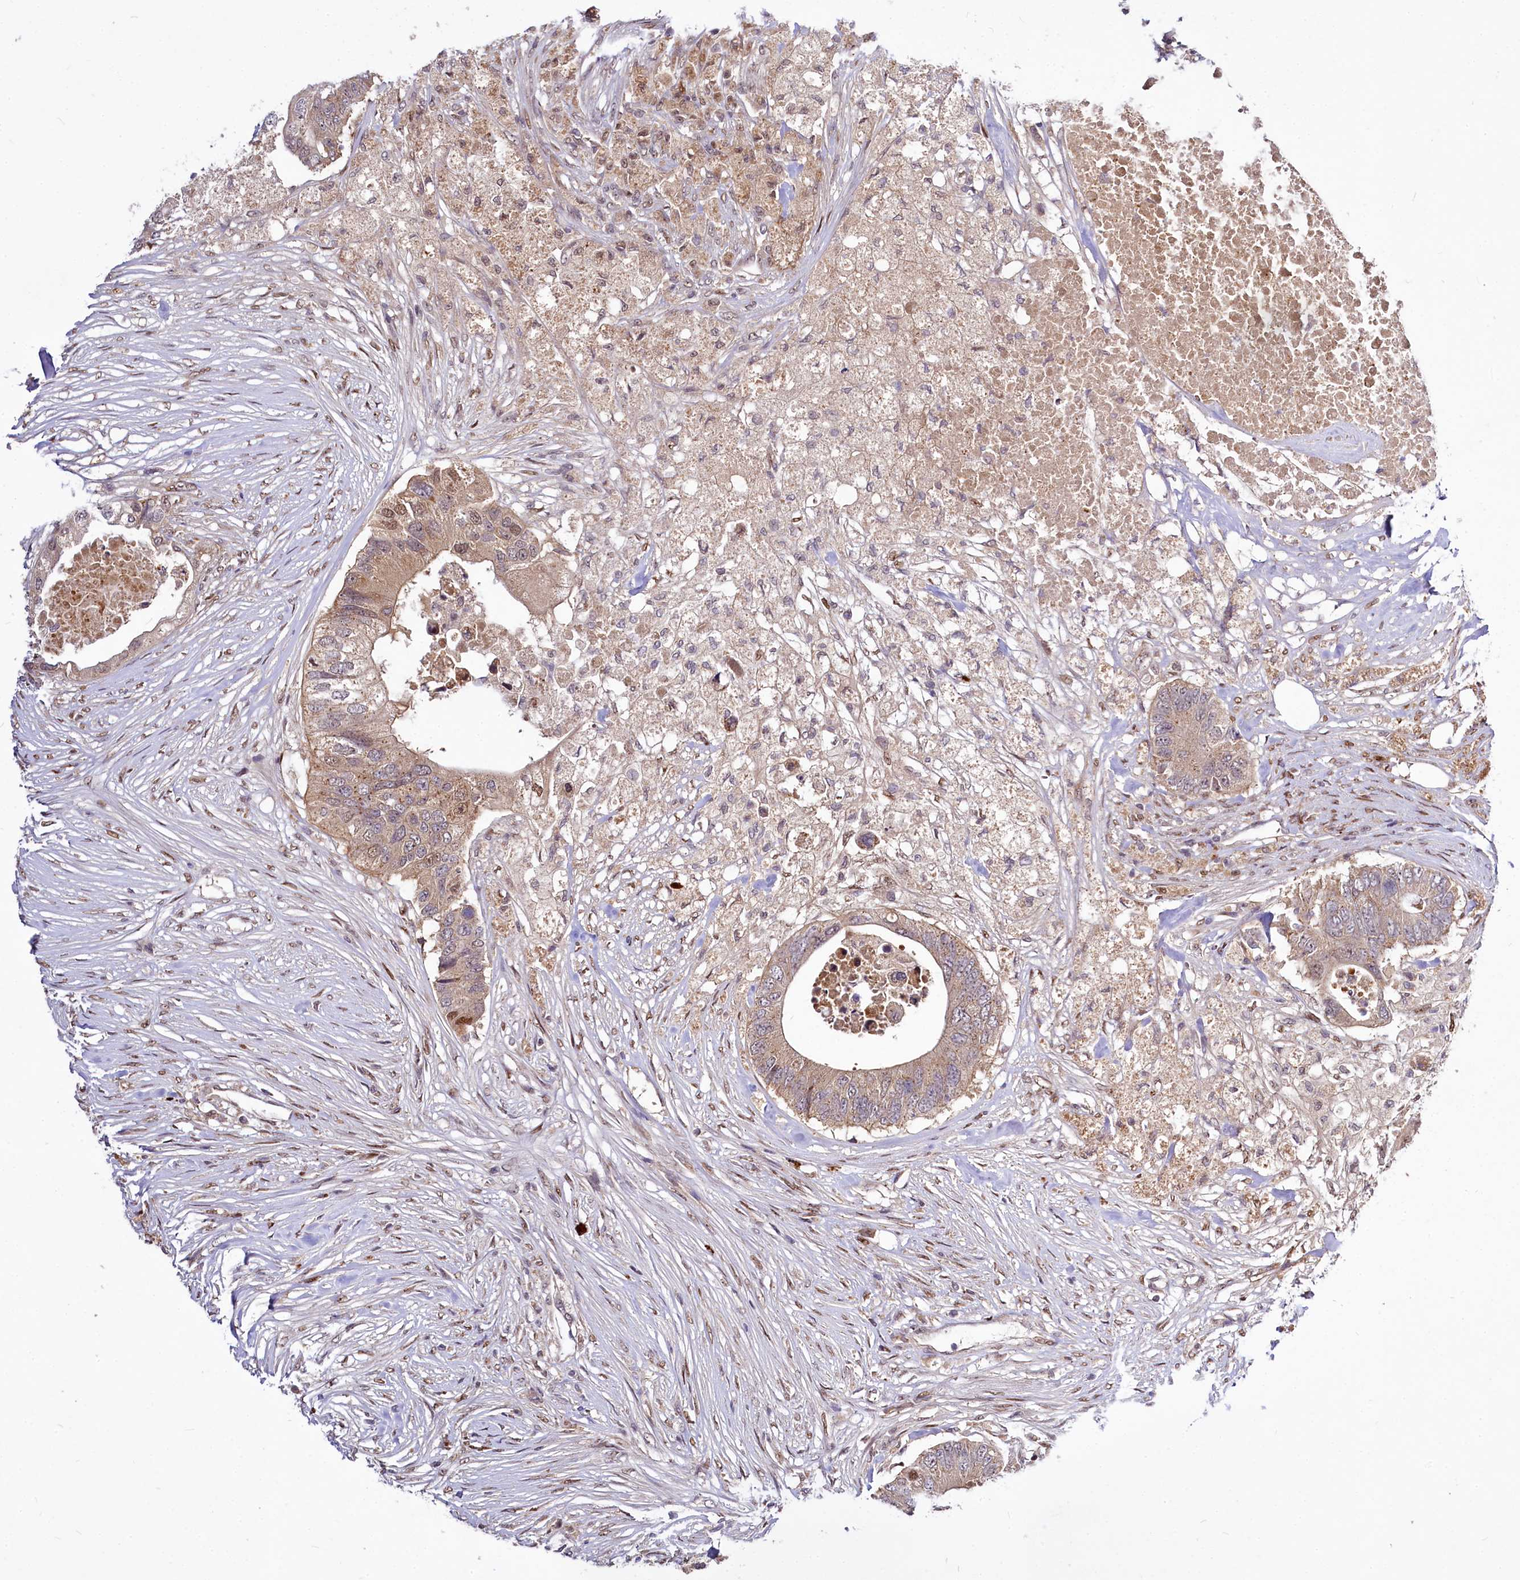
{"staining": {"intensity": "weak", "quantity": ">75%", "location": "cytoplasmic/membranous,nuclear"}, "tissue": "colorectal cancer", "cell_type": "Tumor cells", "image_type": "cancer", "snomed": [{"axis": "morphology", "description": "Adenocarcinoma, NOS"}, {"axis": "topography", "description": "Colon"}], "caption": "A micrograph of colorectal cancer stained for a protein shows weak cytoplasmic/membranous and nuclear brown staining in tumor cells.", "gene": "MAML2", "patient": {"sex": "male", "age": 71}}